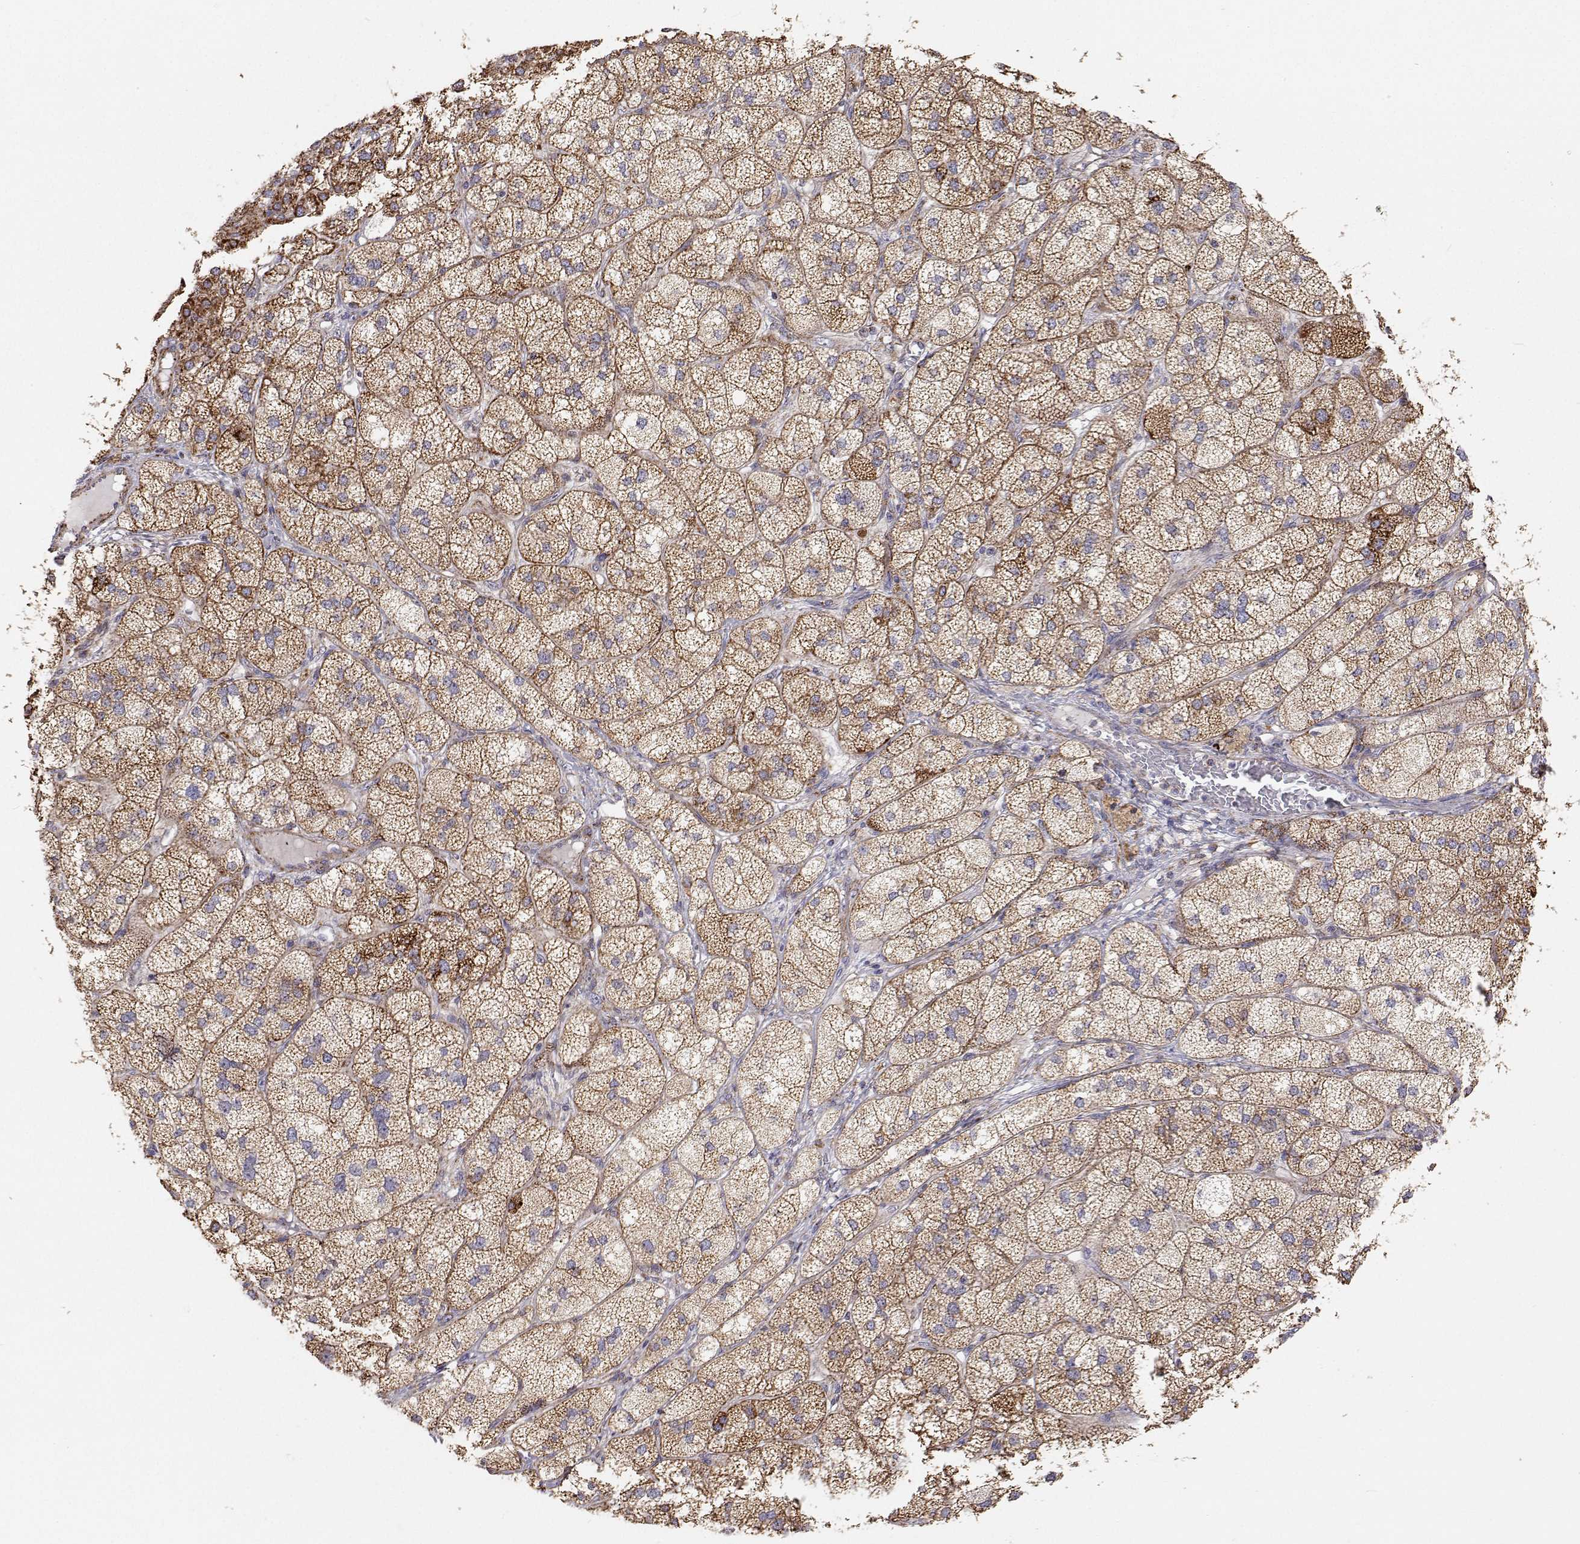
{"staining": {"intensity": "strong", "quantity": "25%-75%", "location": "cytoplasmic/membranous"}, "tissue": "adrenal gland", "cell_type": "Glandular cells", "image_type": "normal", "snomed": [{"axis": "morphology", "description": "Normal tissue, NOS"}, {"axis": "topography", "description": "Adrenal gland"}], "caption": "Protein analysis of benign adrenal gland demonstrates strong cytoplasmic/membranous staining in about 25%-75% of glandular cells. The protein is stained brown, and the nuclei are stained in blue (DAB (3,3'-diaminobenzidine) IHC with brightfield microscopy, high magnification).", "gene": "SPICE1", "patient": {"sex": "female", "age": 60}}